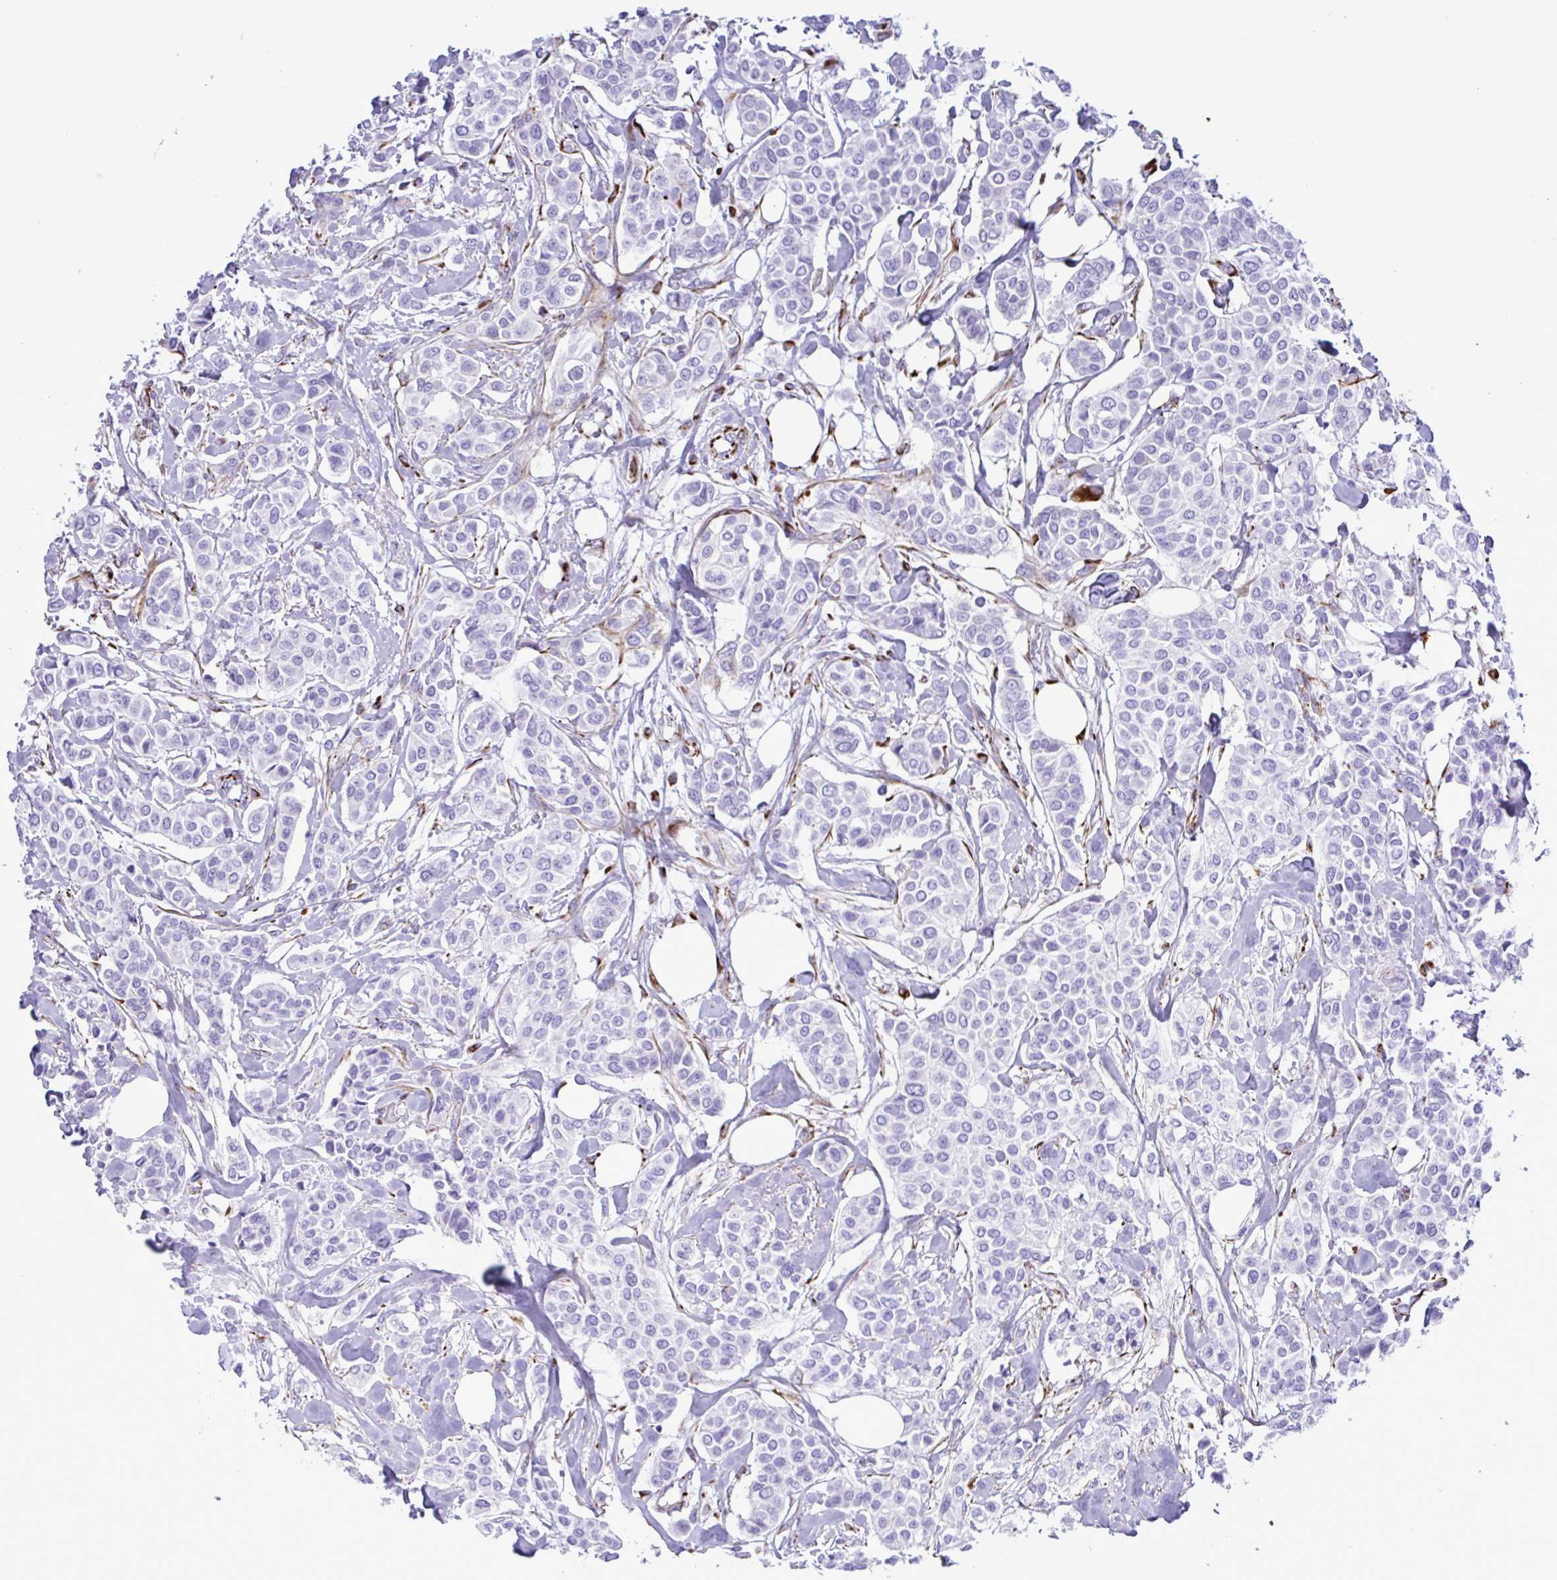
{"staining": {"intensity": "negative", "quantity": "none", "location": "none"}, "tissue": "breast cancer", "cell_type": "Tumor cells", "image_type": "cancer", "snomed": [{"axis": "morphology", "description": "Lobular carcinoma"}, {"axis": "topography", "description": "Breast"}], "caption": "Tumor cells are negative for protein expression in human lobular carcinoma (breast).", "gene": "SMAD5", "patient": {"sex": "female", "age": 51}}